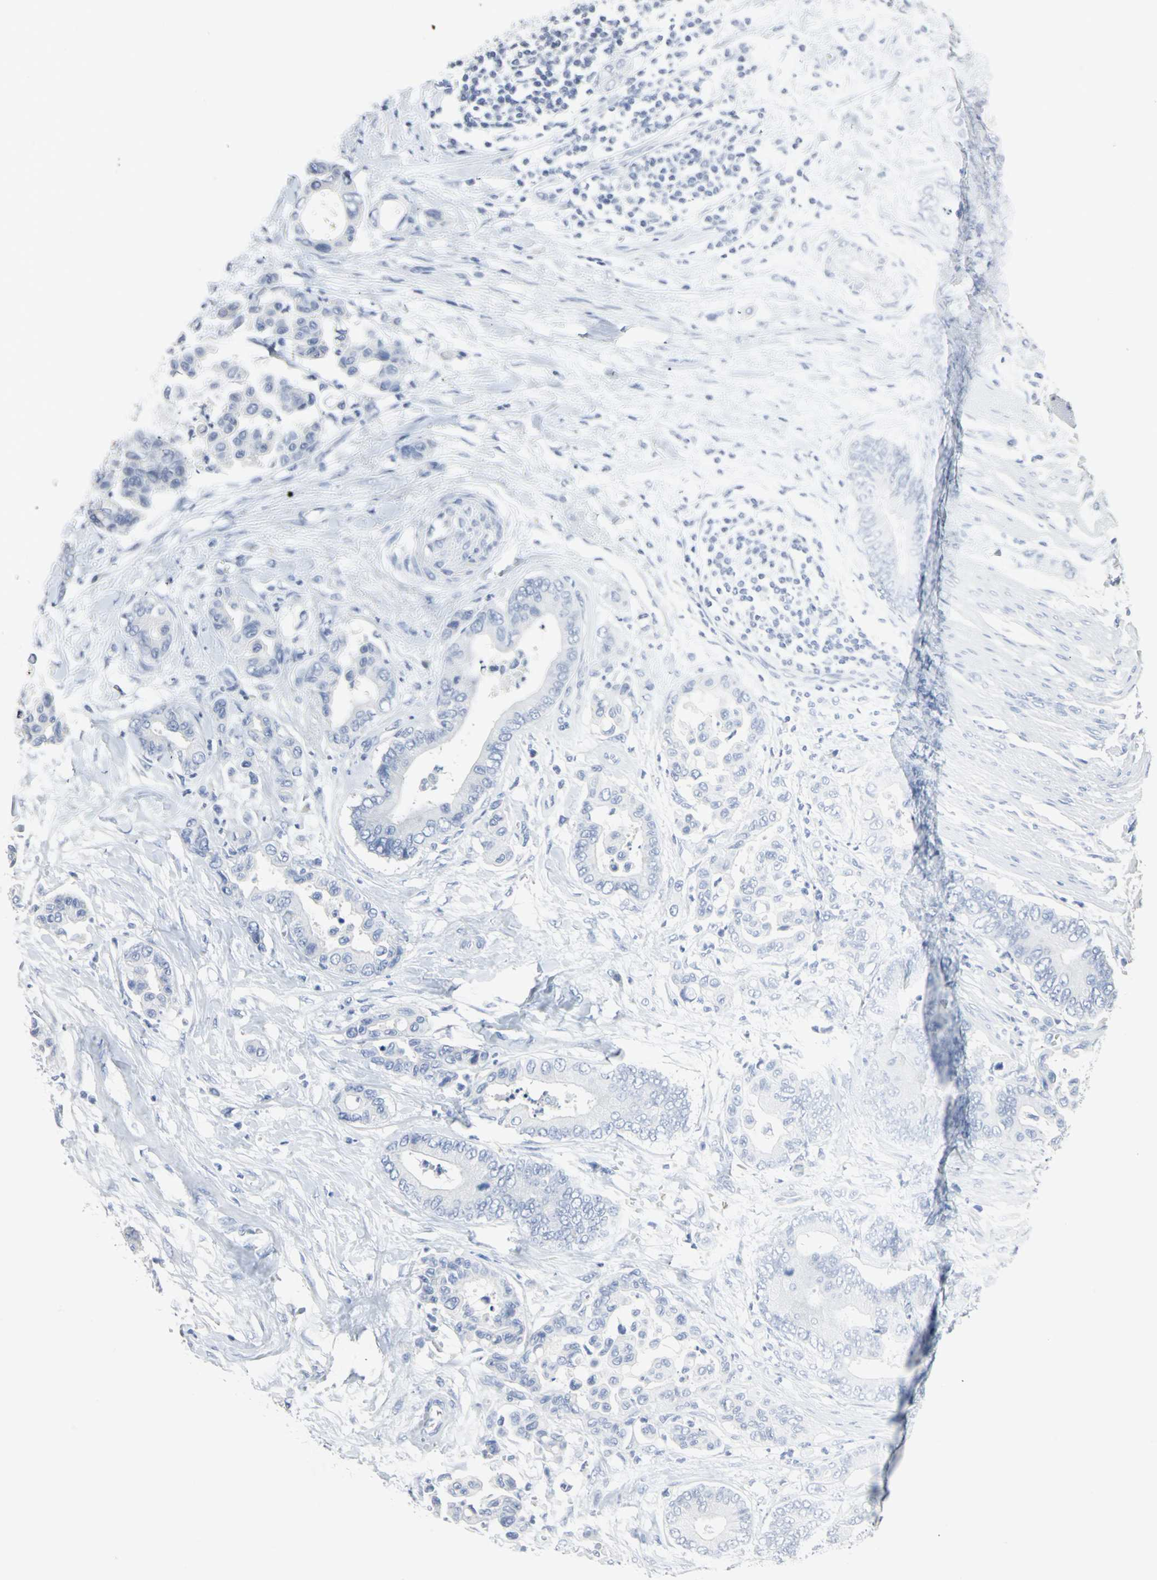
{"staining": {"intensity": "negative", "quantity": "none", "location": "none"}, "tissue": "colorectal cancer", "cell_type": "Tumor cells", "image_type": "cancer", "snomed": [{"axis": "morphology", "description": "Normal tissue, NOS"}, {"axis": "morphology", "description": "Adenocarcinoma, NOS"}, {"axis": "topography", "description": "Colon"}], "caption": "A high-resolution image shows immunohistochemistry (IHC) staining of colorectal cancer (adenocarcinoma), which displays no significant staining in tumor cells. (IHC, brightfield microscopy, high magnification).", "gene": "CA3", "patient": {"sex": "male", "age": 82}}